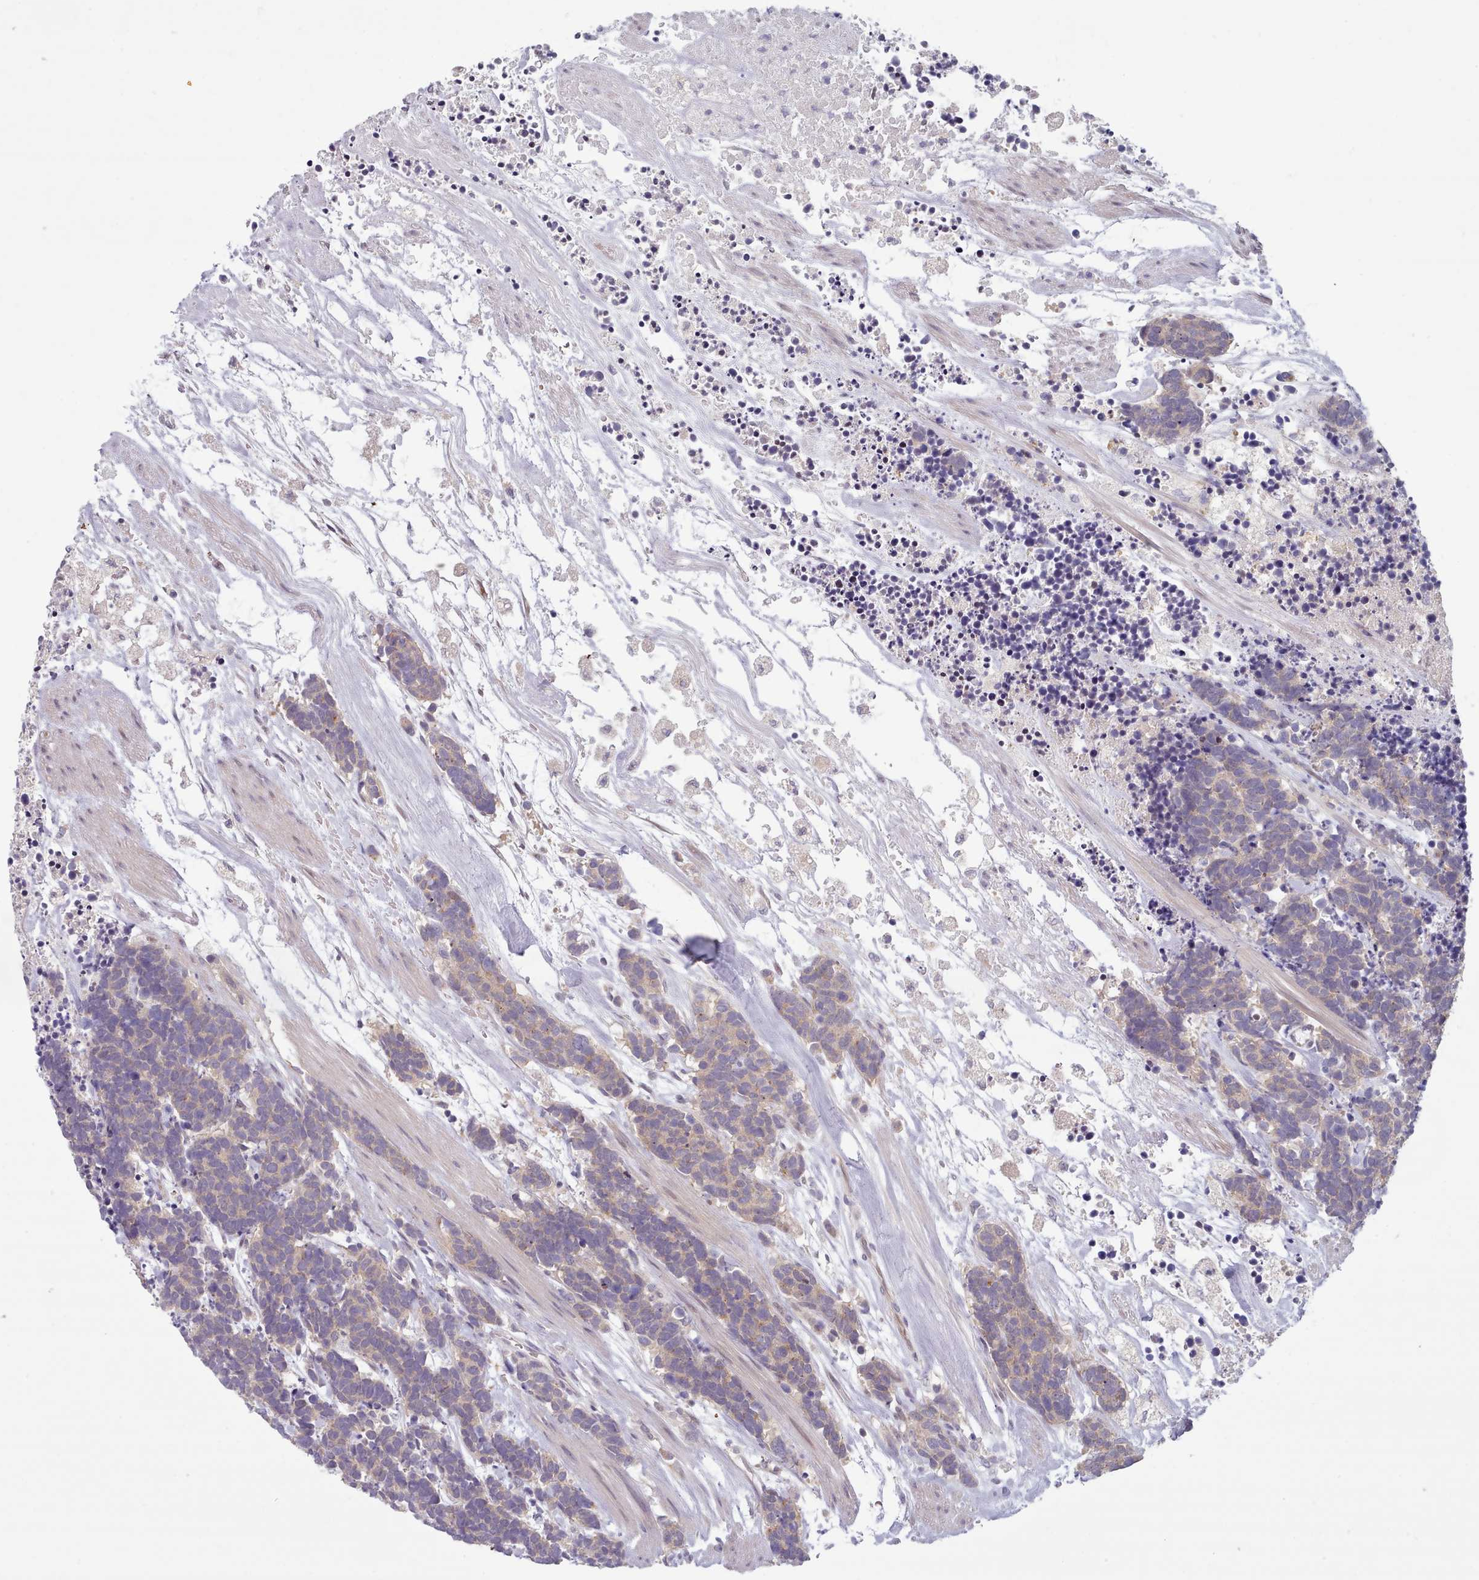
{"staining": {"intensity": "weak", "quantity": "<25%", "location": "cytoplasmic/membranous"}, "tissue": "carcinoid", "cell_type": "Tumor cells", "image_type": "cancer", "snomed": [{"axis": "morphology", "description": "Carcinoma, NOS"}, {"axis": "morphology", "description": "Carcinoid, malignant, NOS"}, {"axis": "topography", "description": "Prostate"}], "caption": "Tumor cells show no significant protein staining in carcinoid. (DAB (3,3'-diaminobenzidine) immunohistochemistry visualized using brightfield microscopy, high magnification).", "gene": "CLNS1A", "patient": {"sex": "male", "age": 57}}